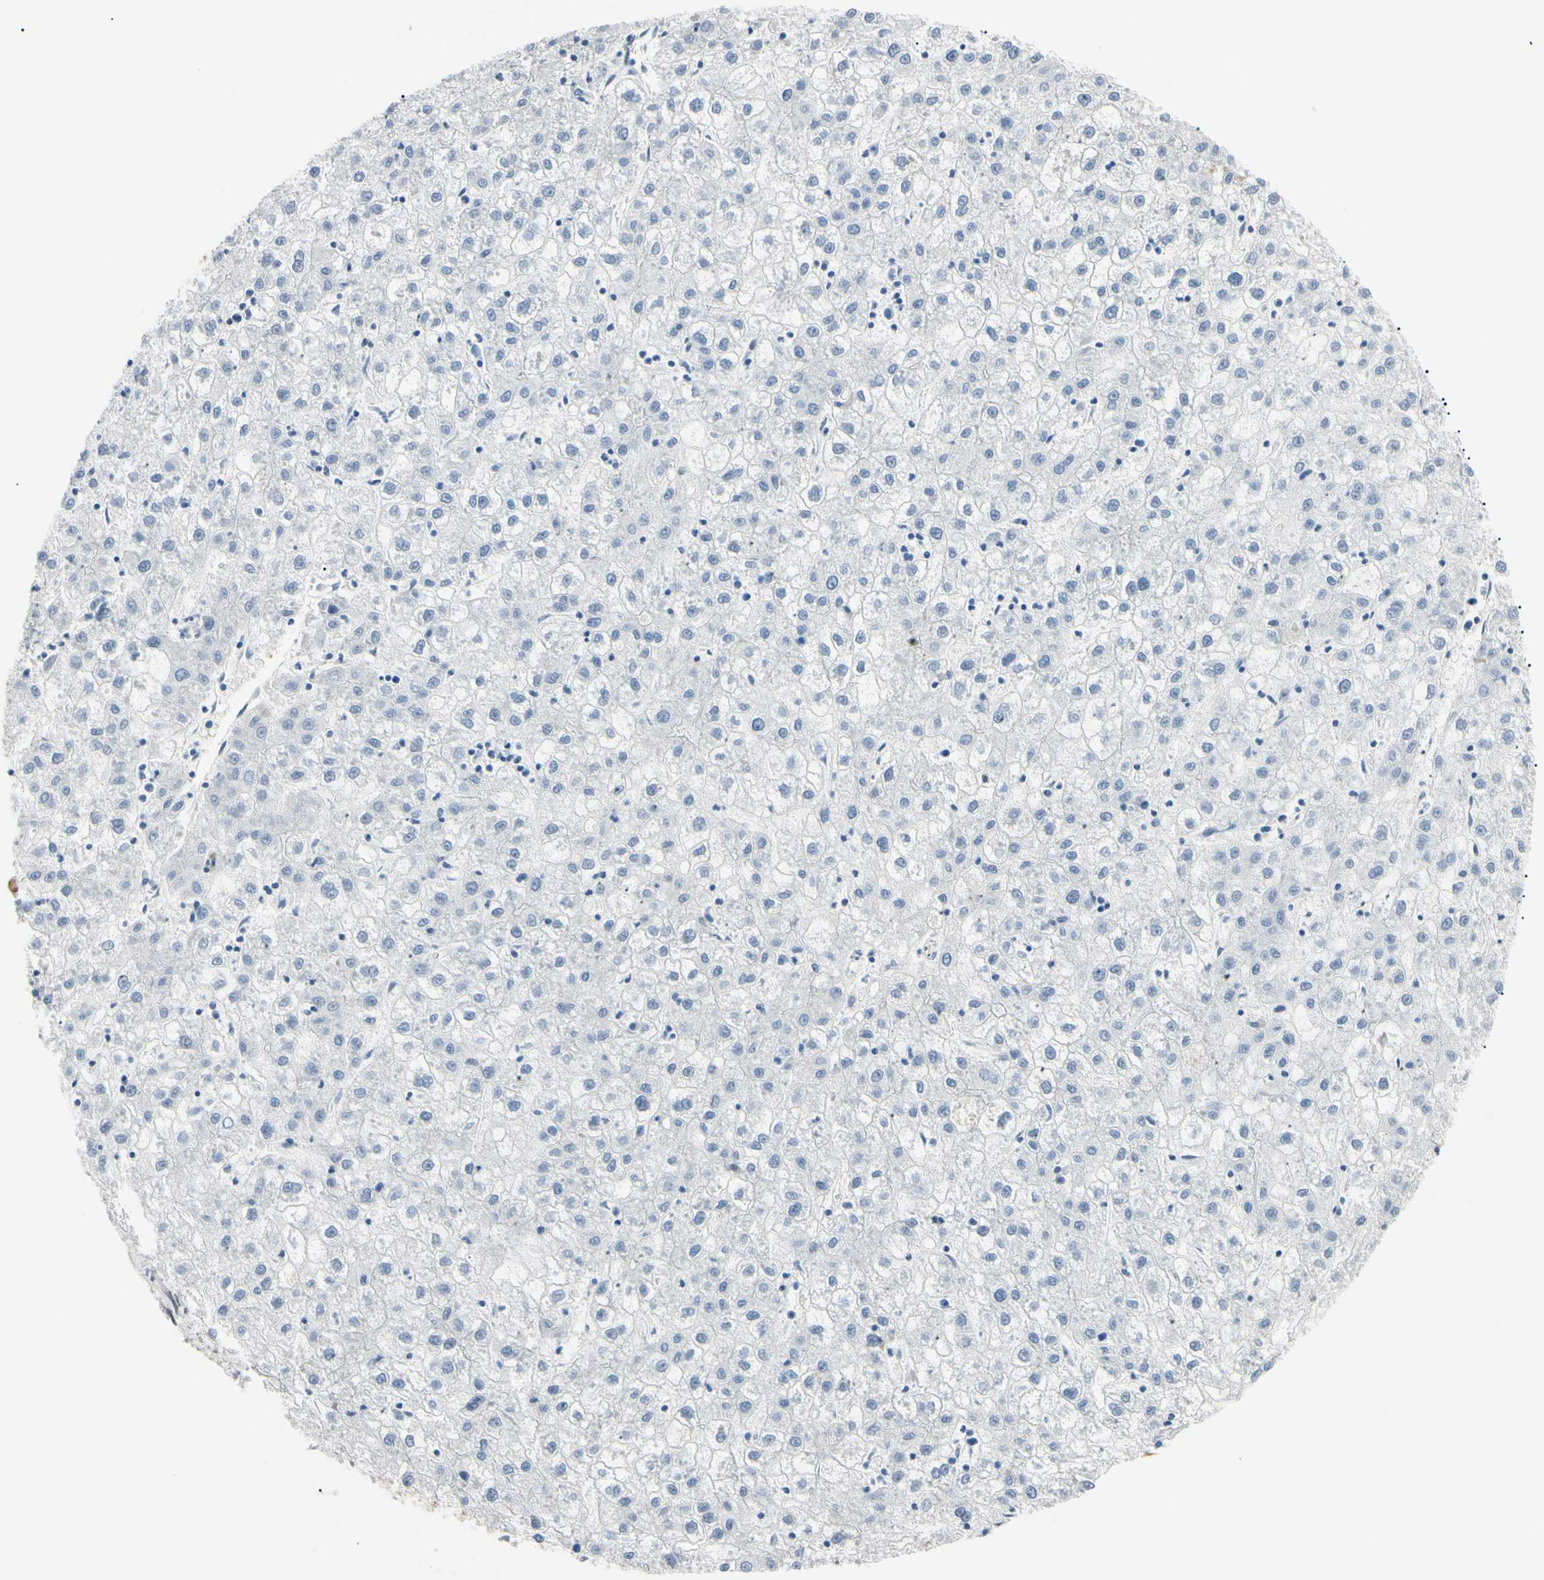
{"staining": {"intensity": "negative", "quantity": "none", "location": "none"}, "tissue": "liver cancer", "cell_type": "Tumor cells", "image_type": "cancer", "snomed": [{"axis": "morphology", "description": "Carcinoma, Hepatocellular, NOS"}, {"axis": "topography", "description": "Liver"}], "caption": "Tumor cells show no significant protein positivity in liver cancer (hepatocellular carcinoma). Nuclei are stained in blue.", "gene": "ASPN", "patient": {"sex": "male", "age": 72}}